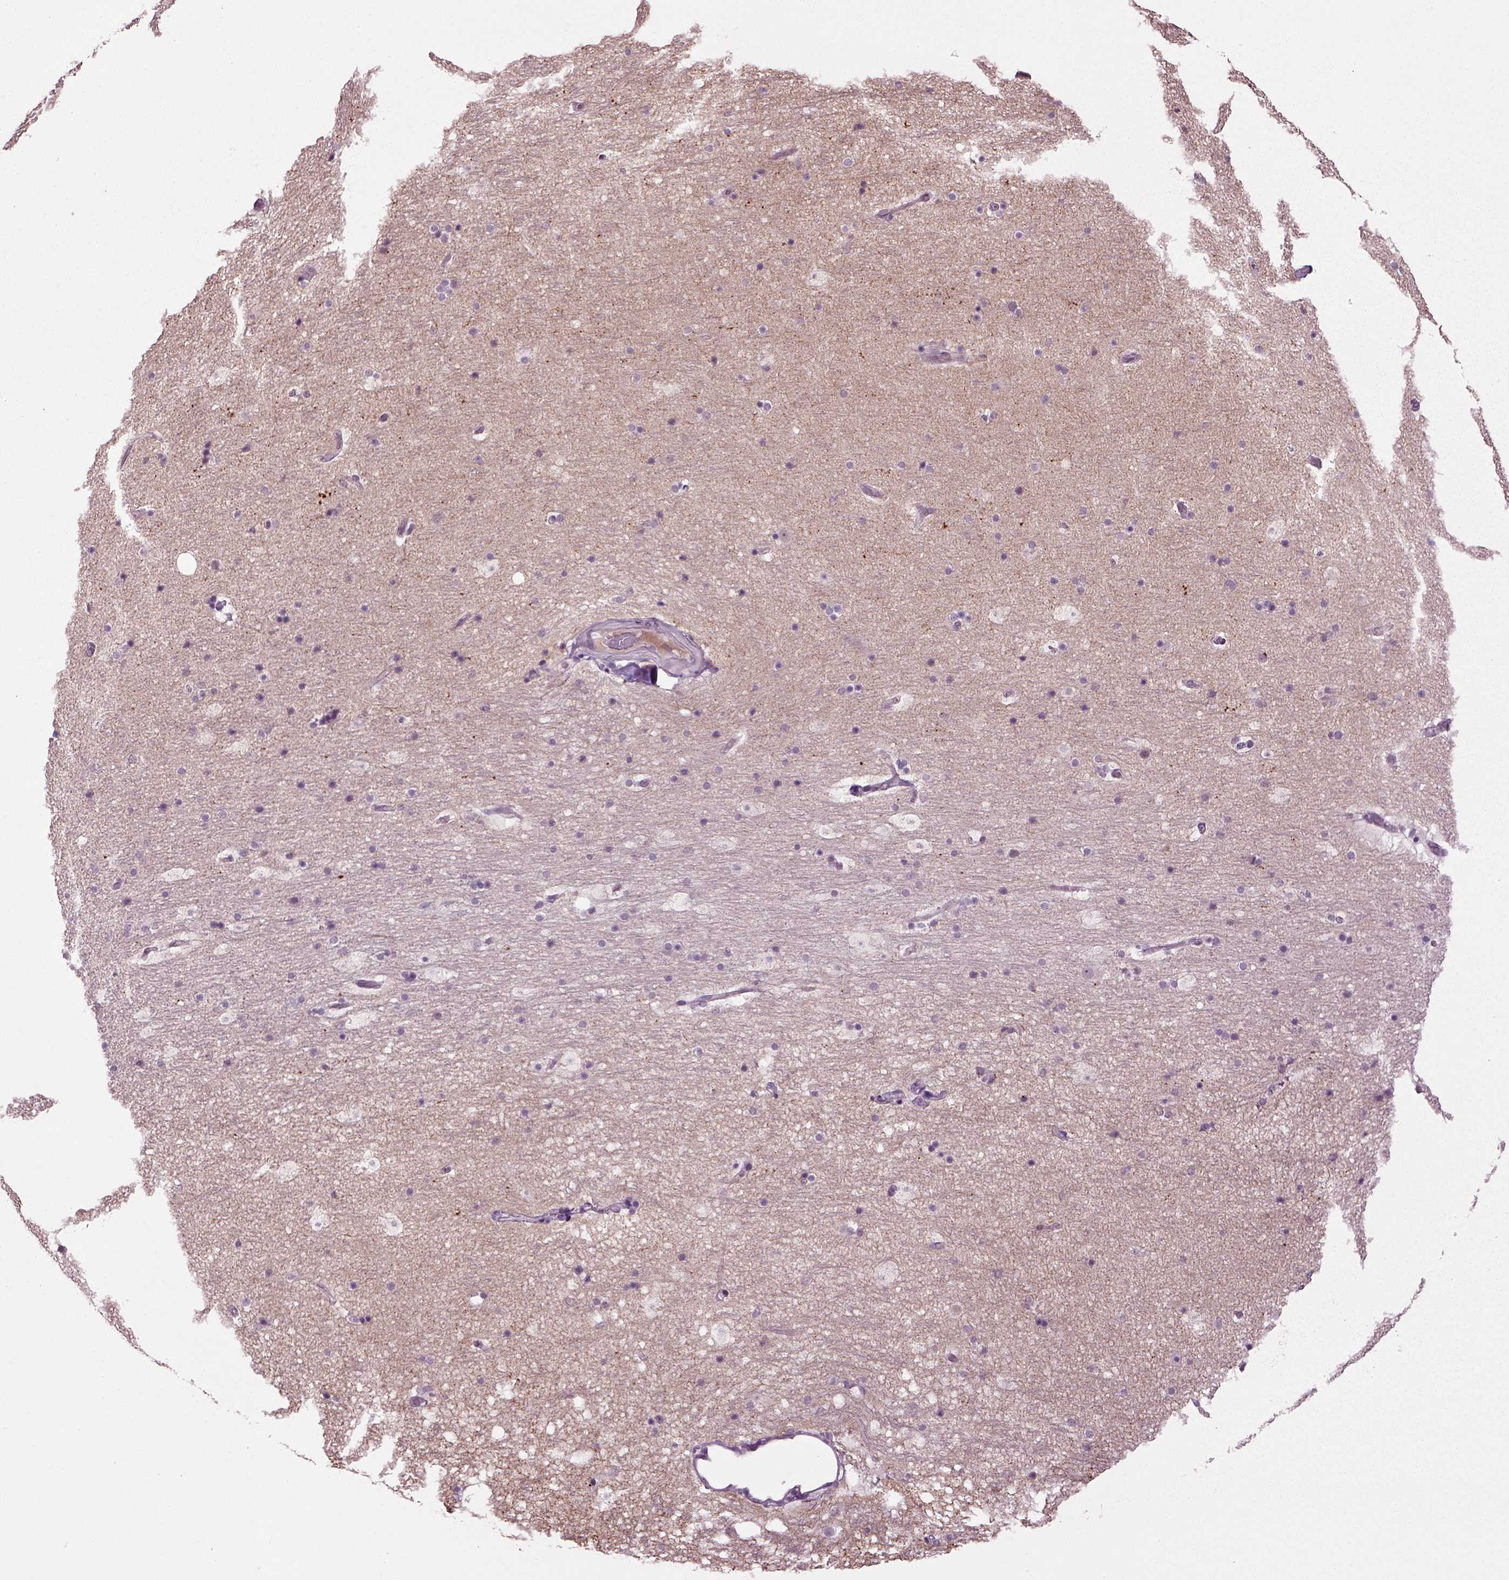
{"staining": {"intensity": "negative", "quantity": "none", "location": "none"}, "tissue": "hippocampus", "cell_type": "Glial cells", "image_type": "normal", "snomed": [{"axis": "morphology", "description": "Normal tissue, NOS"}, {"axis": "topography", "description": "Hippocampus"}], "caption": "IHC micrograph of unremarkable hippocampus: human hippocampus stained with DAB (3,3'-diaminobenzidine) displays no significant protein positivity in glial cells. Nuclei are stained in blue.", "gene": "SLC17A6", "patient": {"sex": "male", "age": 51}}